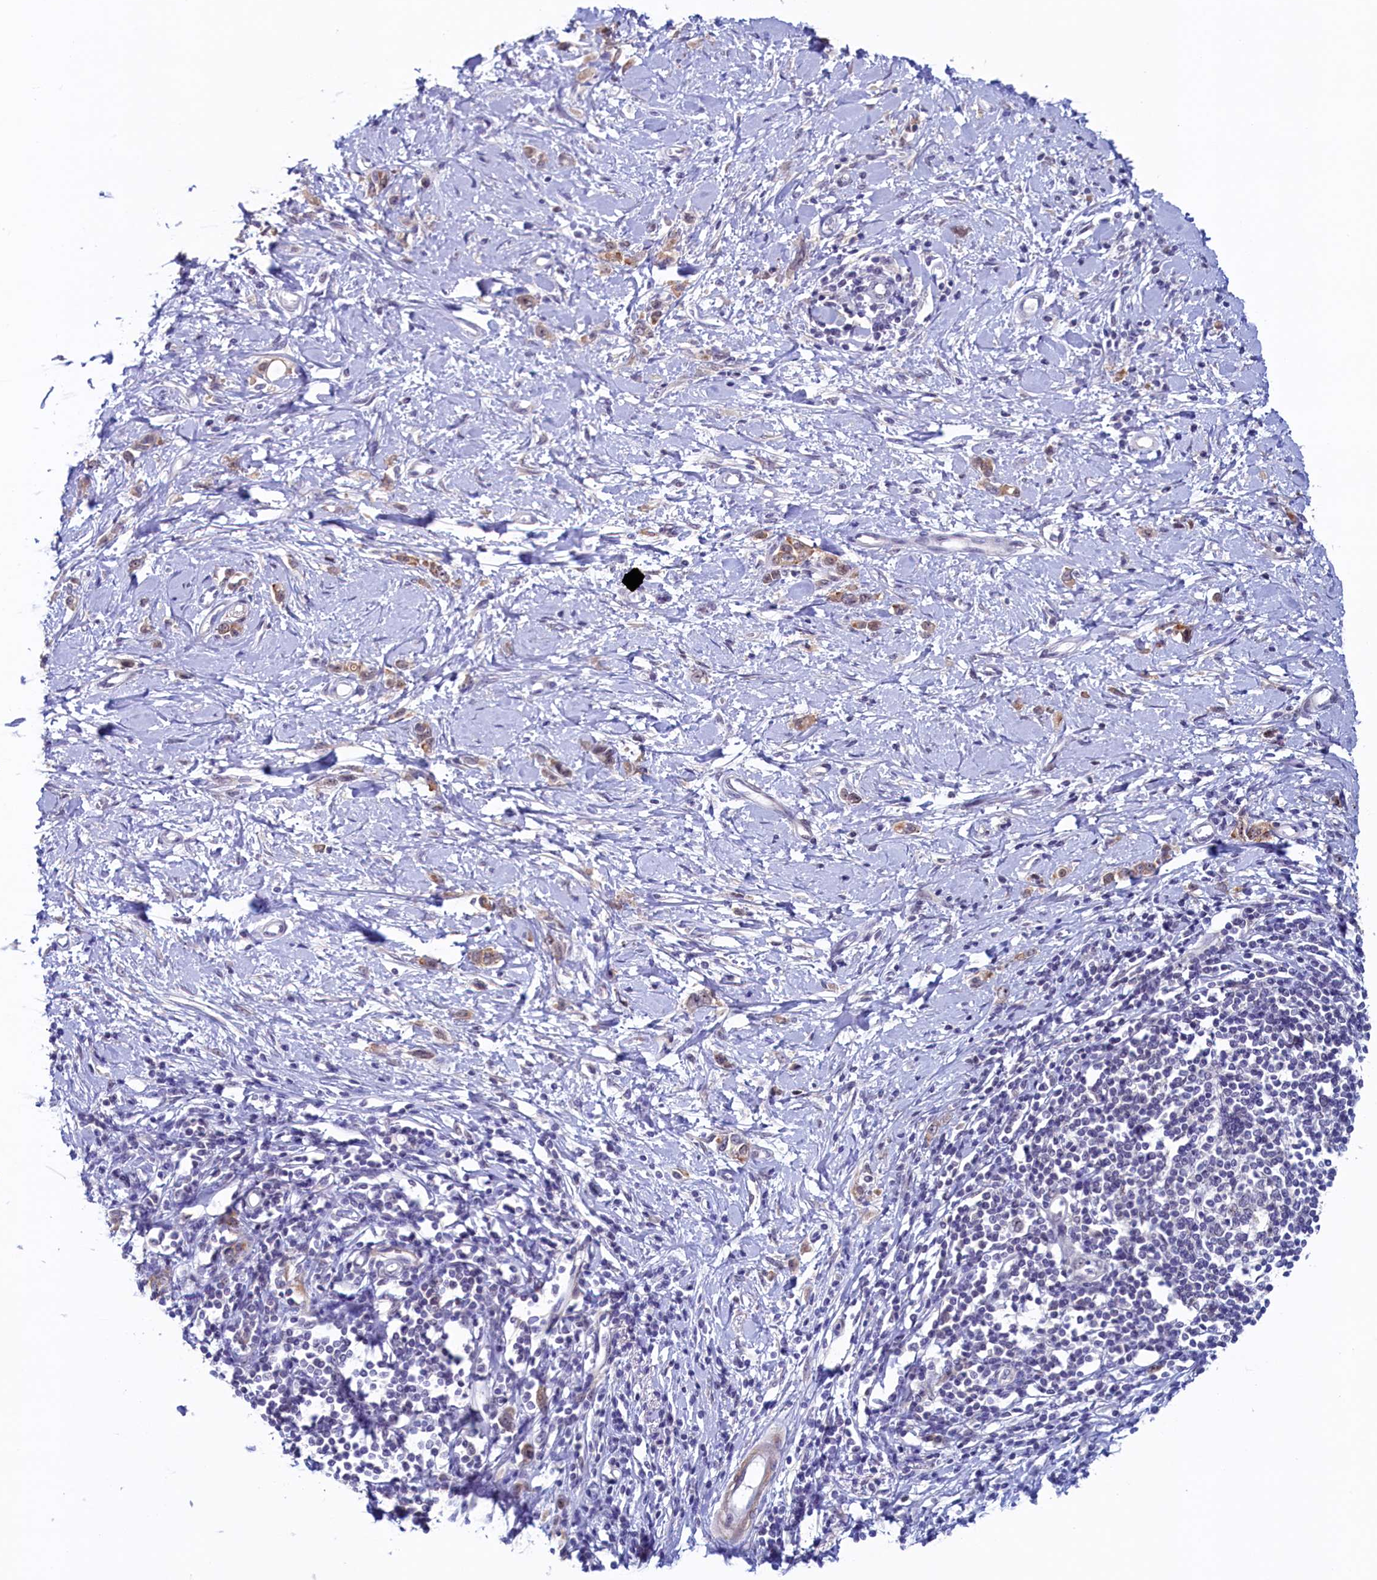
{"staining": {"intensity": "weak", "quantity": "25%-75%", "location": "cytoplasmic/membranous,nuclear"}, "tissue": "stomach cancer", "cell_type": "Tumor cells", "image_type": "cancer", "snomed": [{"axis": "morphology", "description": "Adenocarcinoma, NOS"}, {"axis": "topography", "description": "Stomach"}], "caption": "Protein staining of adenocarcinoma (stomach) tissue shows weak cytoplasmic/membranous and nuclear positivity in about 25%-75% of tumor cells.", "gene": "PACSIN3", "patient": {"sex": "female", "age": 76}}